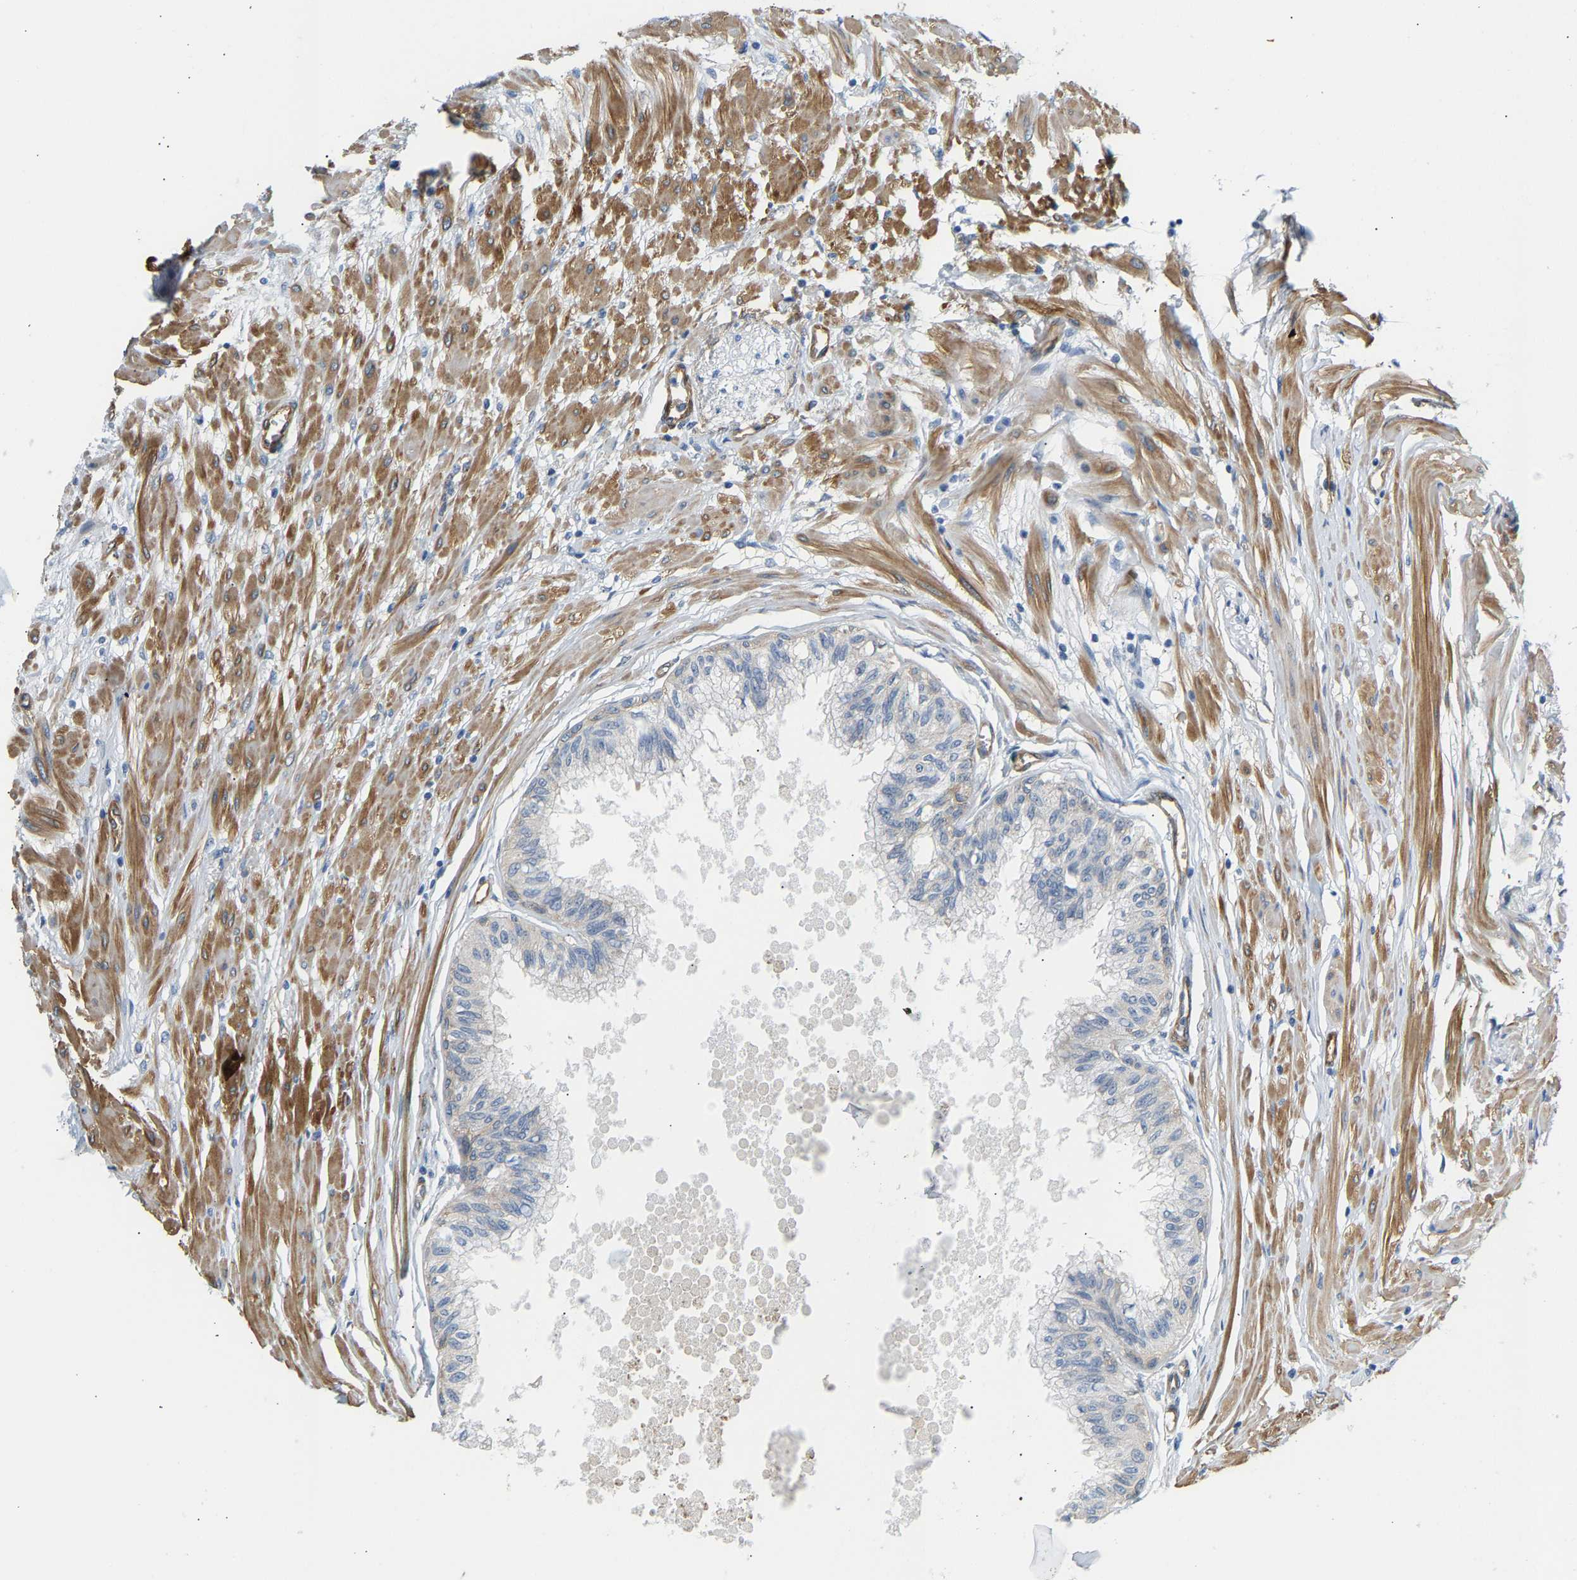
{"staining": {"intensity": "moderate", "quantity": "<25%", "location": "cytoplasmic/membranous"}, "tissue": "prostate", "cell_type": "Glandular cells", "image_type": "normal", "snomed": [{"axis": "morphology", "description": "Normal tissue, NOS"}, {"axis": "topography", "description": "Prostate"}, {"axis": "topography", "description": "Seminal veicle"}], "caption": "This histopathology image reveals immunohistochemistry (IHC) staining of benign human prostate, with low moderate cytoplasmic/membranous positivity in about <25% of glandular cells.", "gene": "PAWR", "patient": {"sex": "male", "age": 60}}